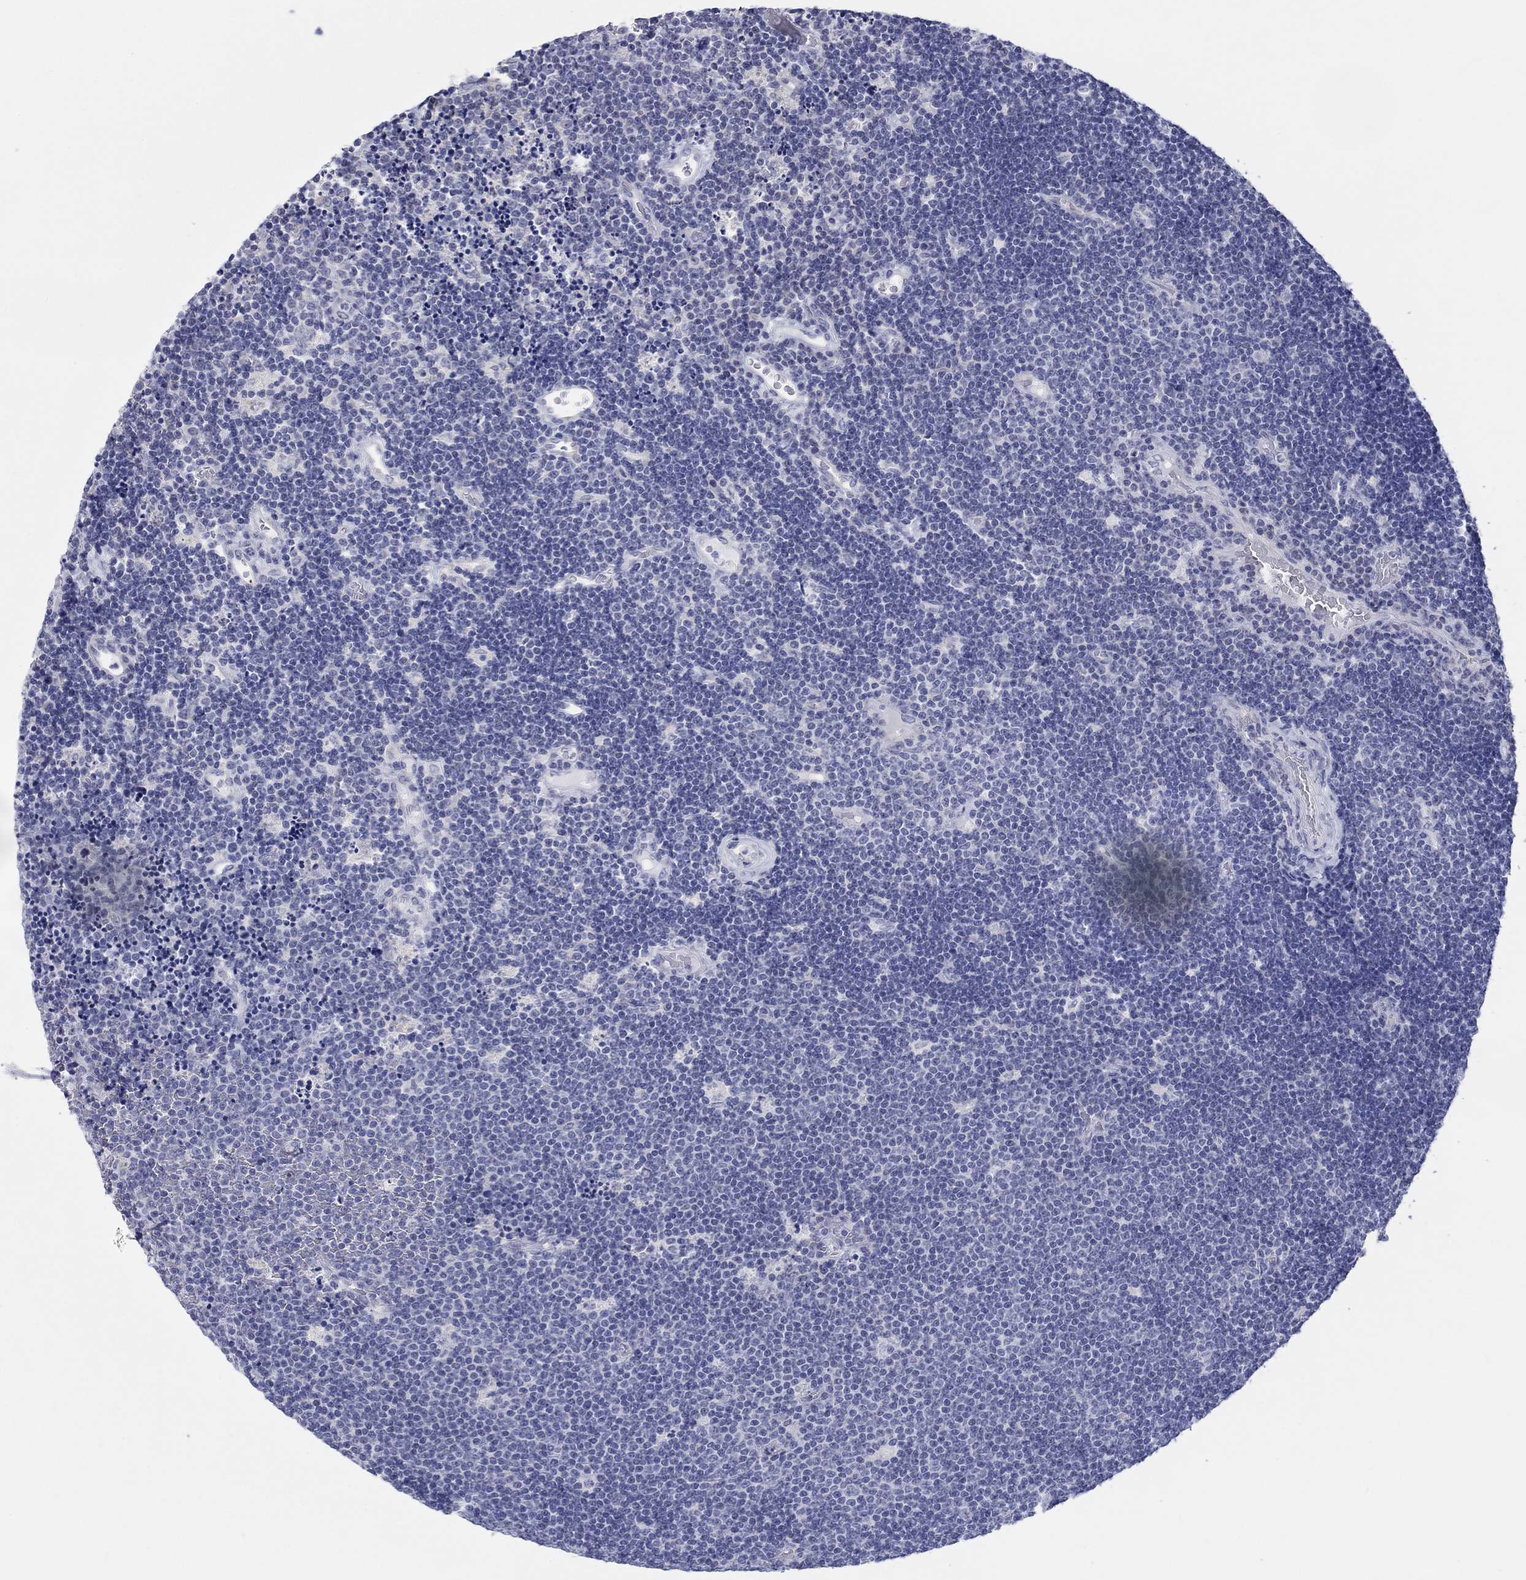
{"staining": {"intensity": "negative", "quantity": "none", "location": "none"}, "tissue": "lymphoma", "cell_type": "Tumor cells", "image_type": "cancer", "snomed": [{"axis": "morphology", "description": "Malignant lymphoma, non-Hodgkin's type, Low grade"}, {"axis": "topography", "description": "Brain"}], "caption": "DAB (3,3'-diaminobenzidine) immunohistochemical staining of lymphoma exhibits no significant positivity in tumor cells.", "gene": "LRRC4C", "patient": {"sex": "female", "age": 66}}